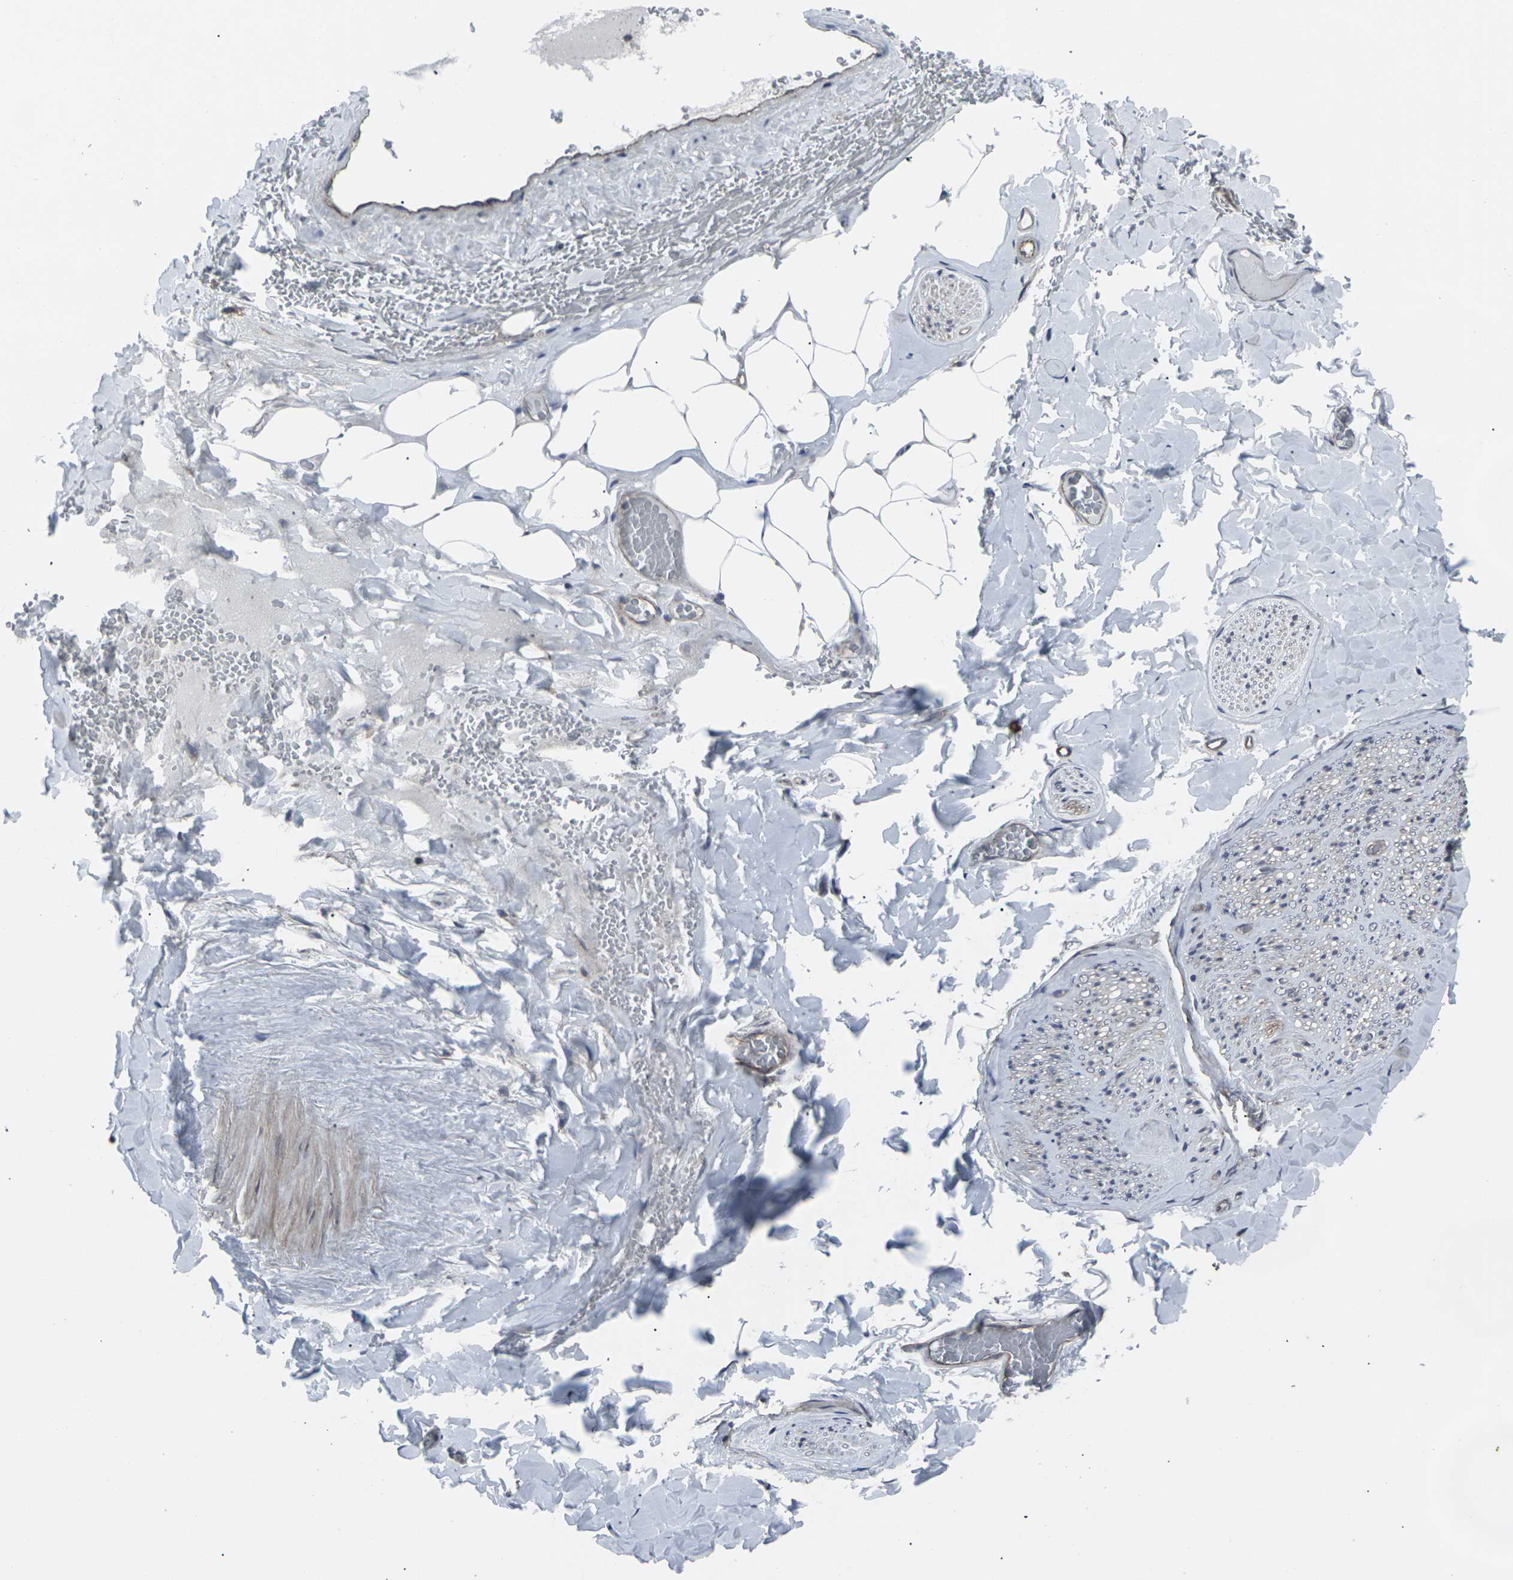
{"staining": {"intensity": "negative", "quantity": "none", "location": "none"}, "tissue": "adipose tissue", "cell_type": "Adipocytes", "image_type": "normal", "snomed": [{"axis": "morphology", "description": "Normal tissue, NOS"}, {"axis": "topography", "description": "Peripheral nerve tissue"}], "caption": "A photomicrograph of adipose tissue stained for a protein displays no brown staining in adipocytes.", "gene": "MAPKAPK2", "patient": {"sex": "male", "age": 70}}